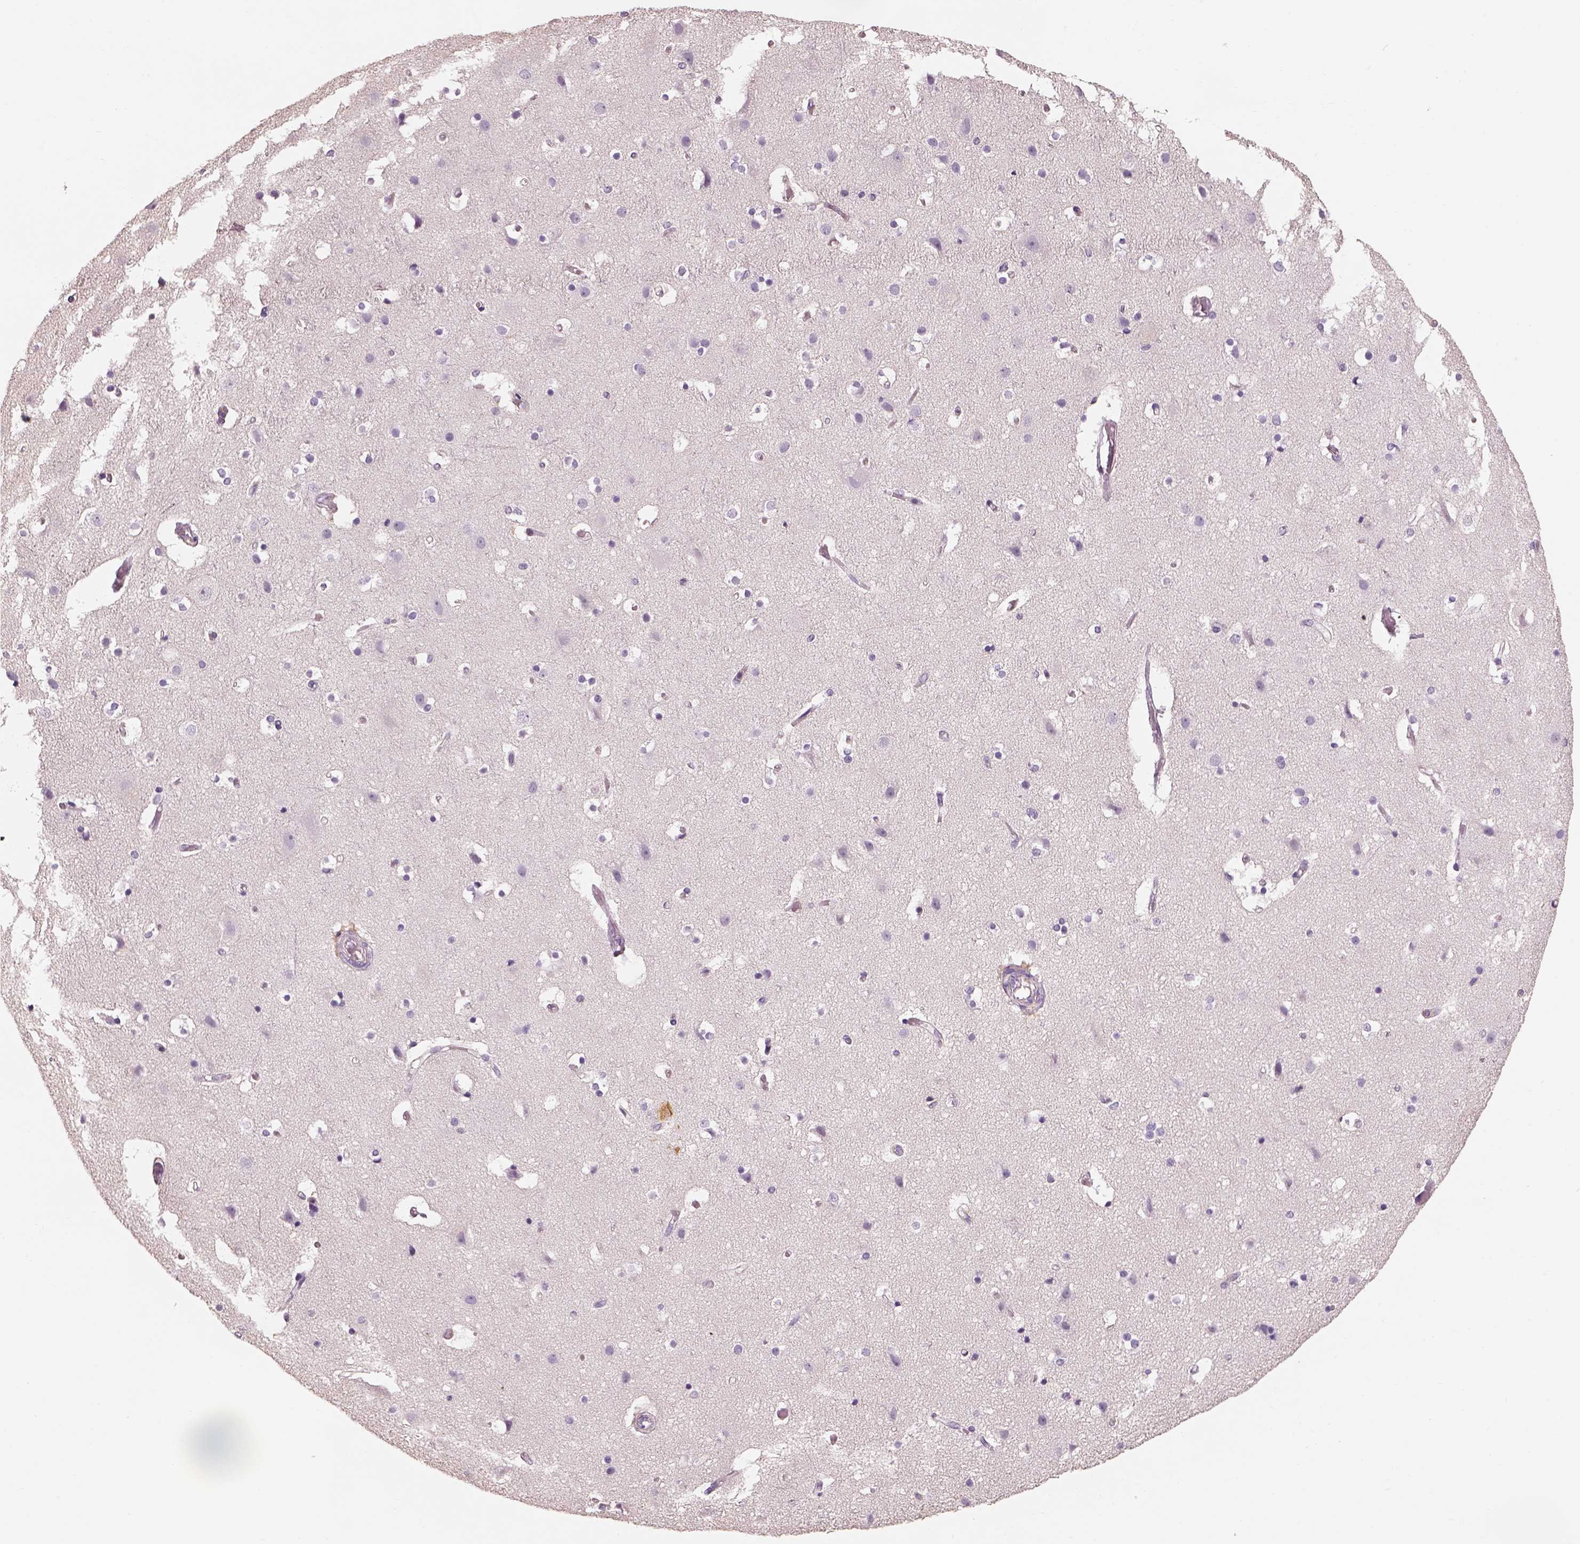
{"staining": {"intensity": "negative", "quantity": "none", "location": "none"}, "tissue": "cerebral cortex", "cell_type": "Endothelial cells", "image_type": "normal", "snomed": [{"axis": "morphology", "description": "Normal tissue, NOS"}, {"axis": "topography", "description": "Cerebral cortex"}], "caption": "Immunohistochemistry micrograph of benign cerebral cortex: cerebral cortex stained with DAB (3,3'-diaminobenzidine) demonstrates no significant protein staining in endothelial cells.", "gene": "OTUD6A", "patient": {"sex": "female", "age": 52}}